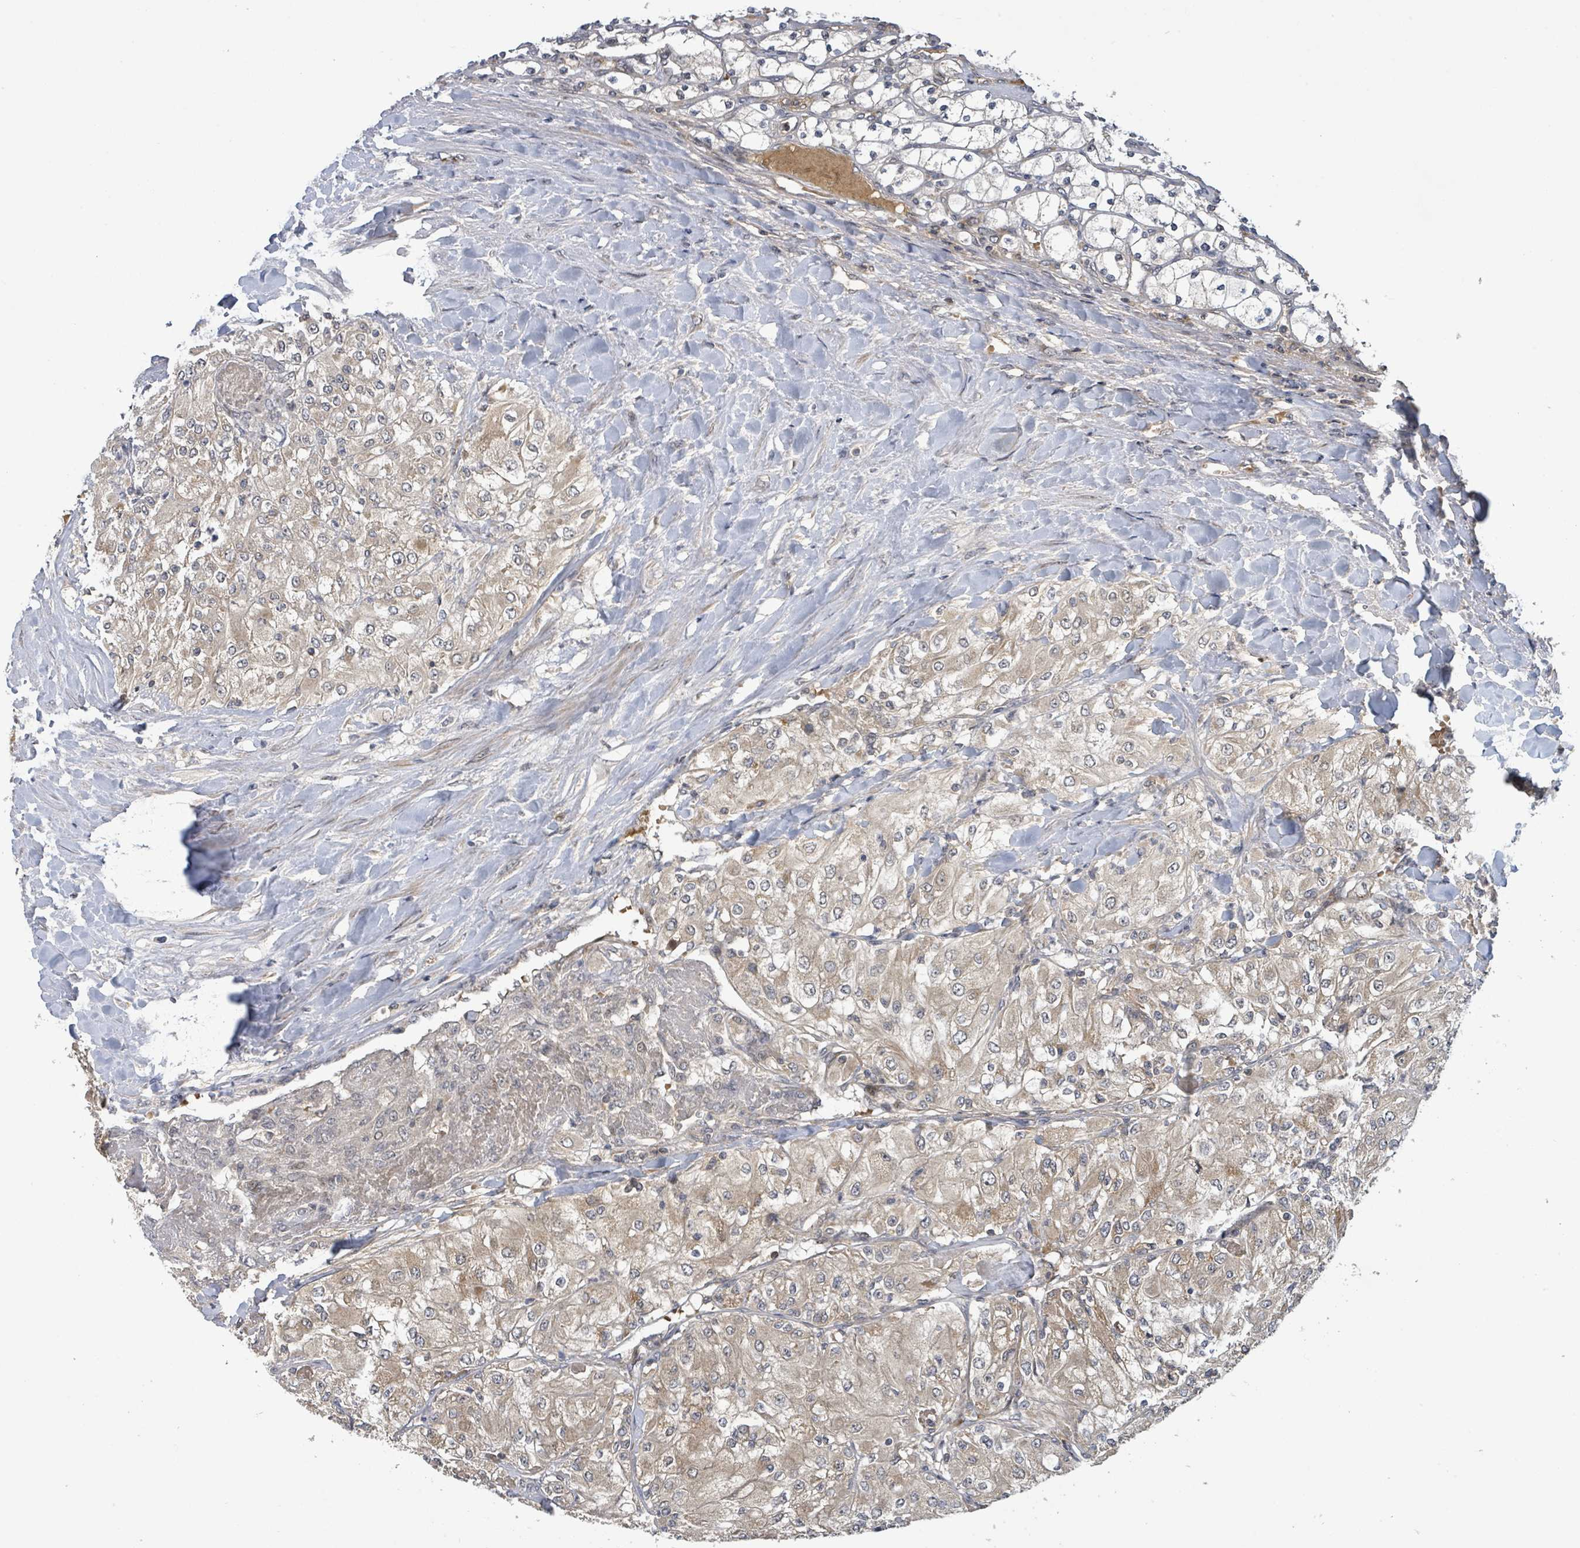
{"staining": {"intensity": "weak", "quantity": "<25%", "location": "cytoplasmic/membranous"}, "tissue": "renal cancer", "cell_type": "Tumor cells", "image_type": "cancer", "snomed": [{"axis": "morphology", "description": "Adenocarcinoma, NOS"}, {"axis": "topography", "description": "Kidney"}], "caption": "Renal adenocarcinoma was stained to show a protein in brown. There is no significant staining in tumor cells.", "gene": "ITGA11", "patient": {"sex": "male", "age": 80}}